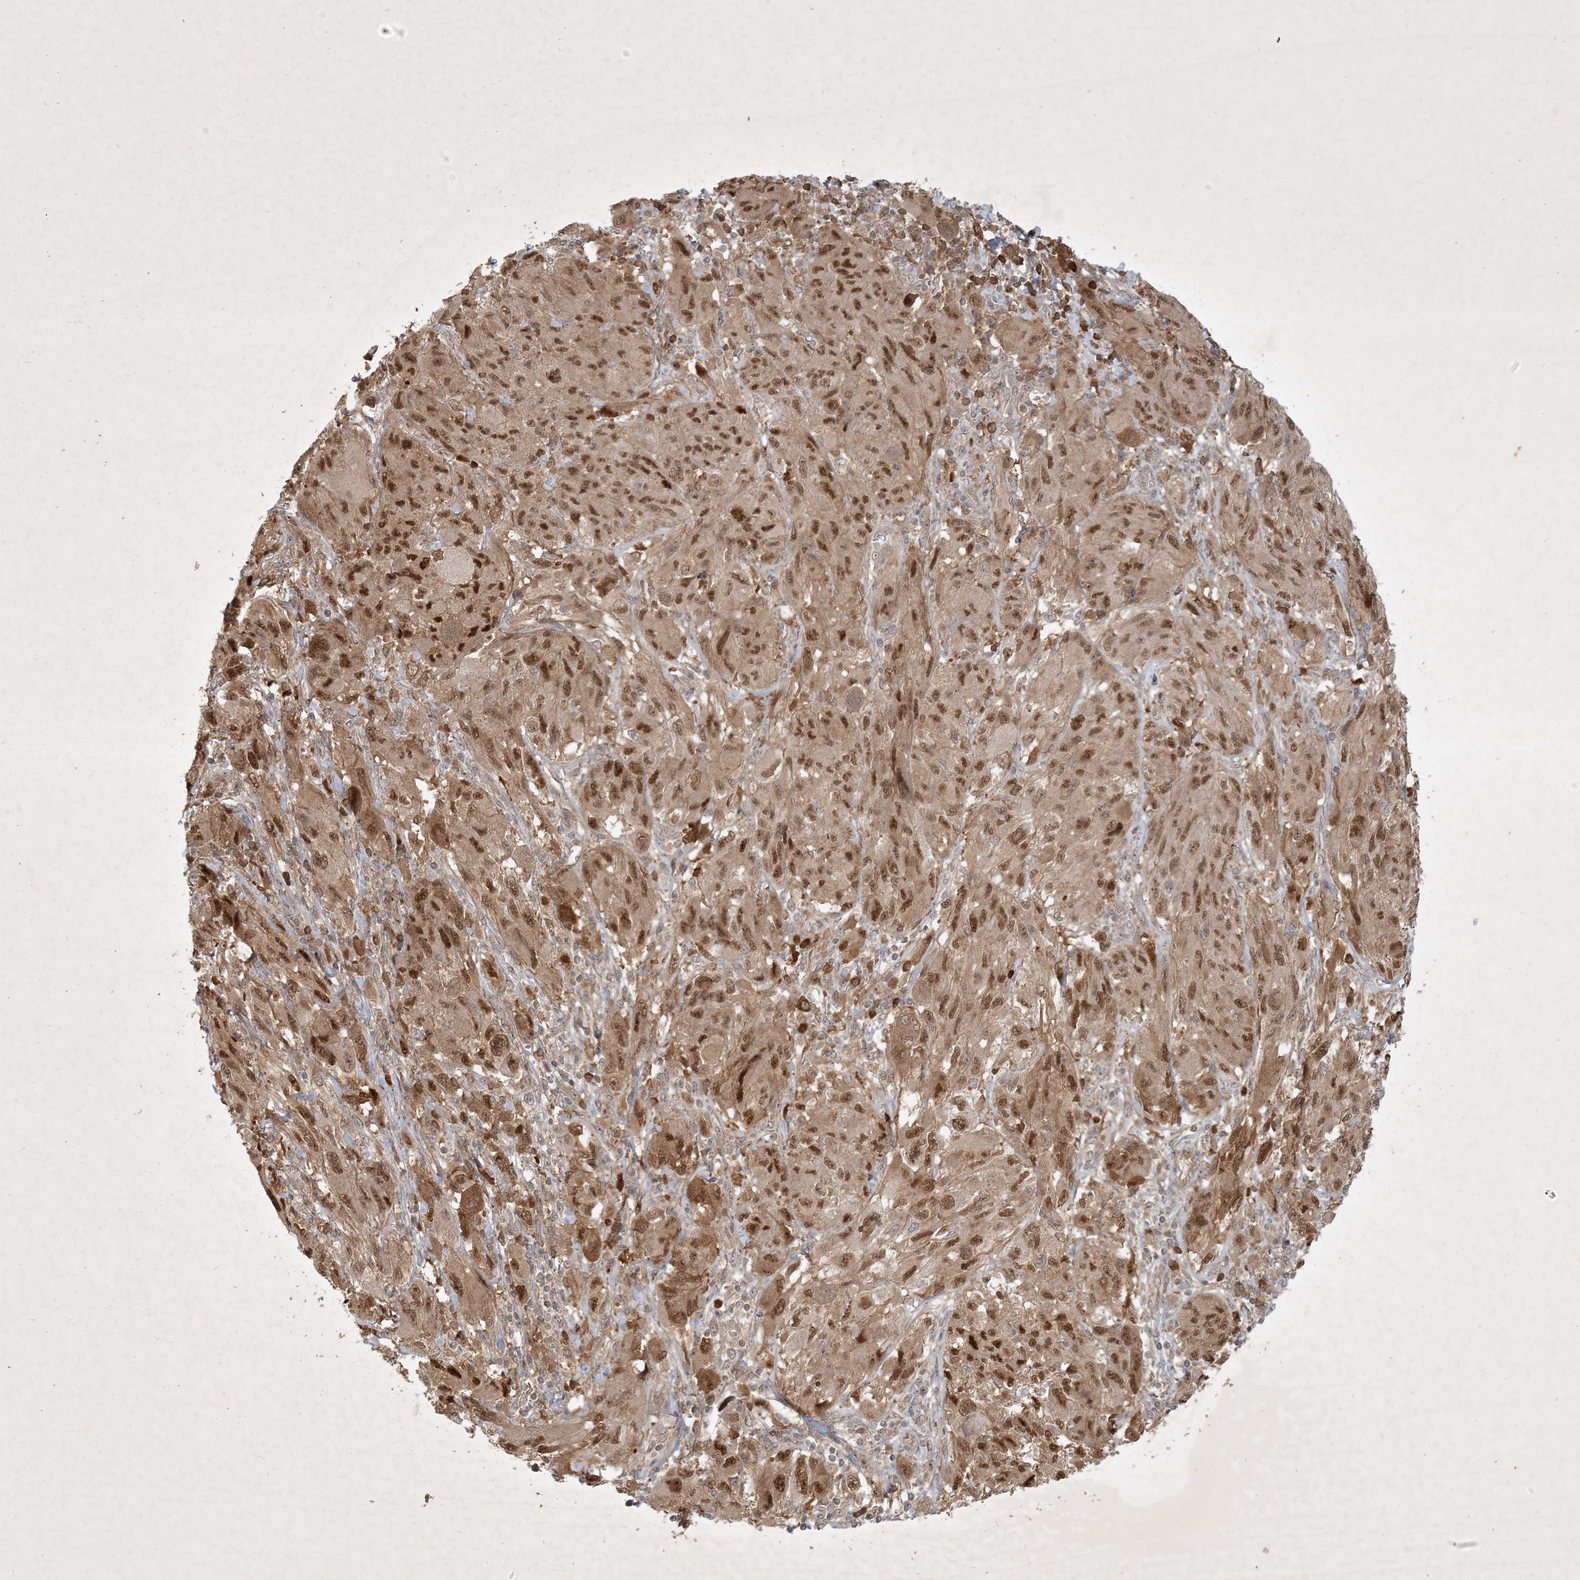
{"staining": {"intensity": "moderate", "quantity": ">75%", "location": "cytoplasmic/membranous,nuclear"}, "tissue": "melanoma", "cell_type": "Tumor cells", "image_type": "cancer", "snomed": [{"axis": "morphology", "description": "Malignant melanoma, NOS"}, {"axis": "topography", "description": "Skin"}], "caption": "IHC histopathology image of human melanoma stained for a protein (brown), which exhibits medium levels of moderate cytoplasmic/membranous and nuclear staining in about >75% of tumor cells.", "gene": "ZCCHC4", "patient": {"sex": "female", "age": 91}}